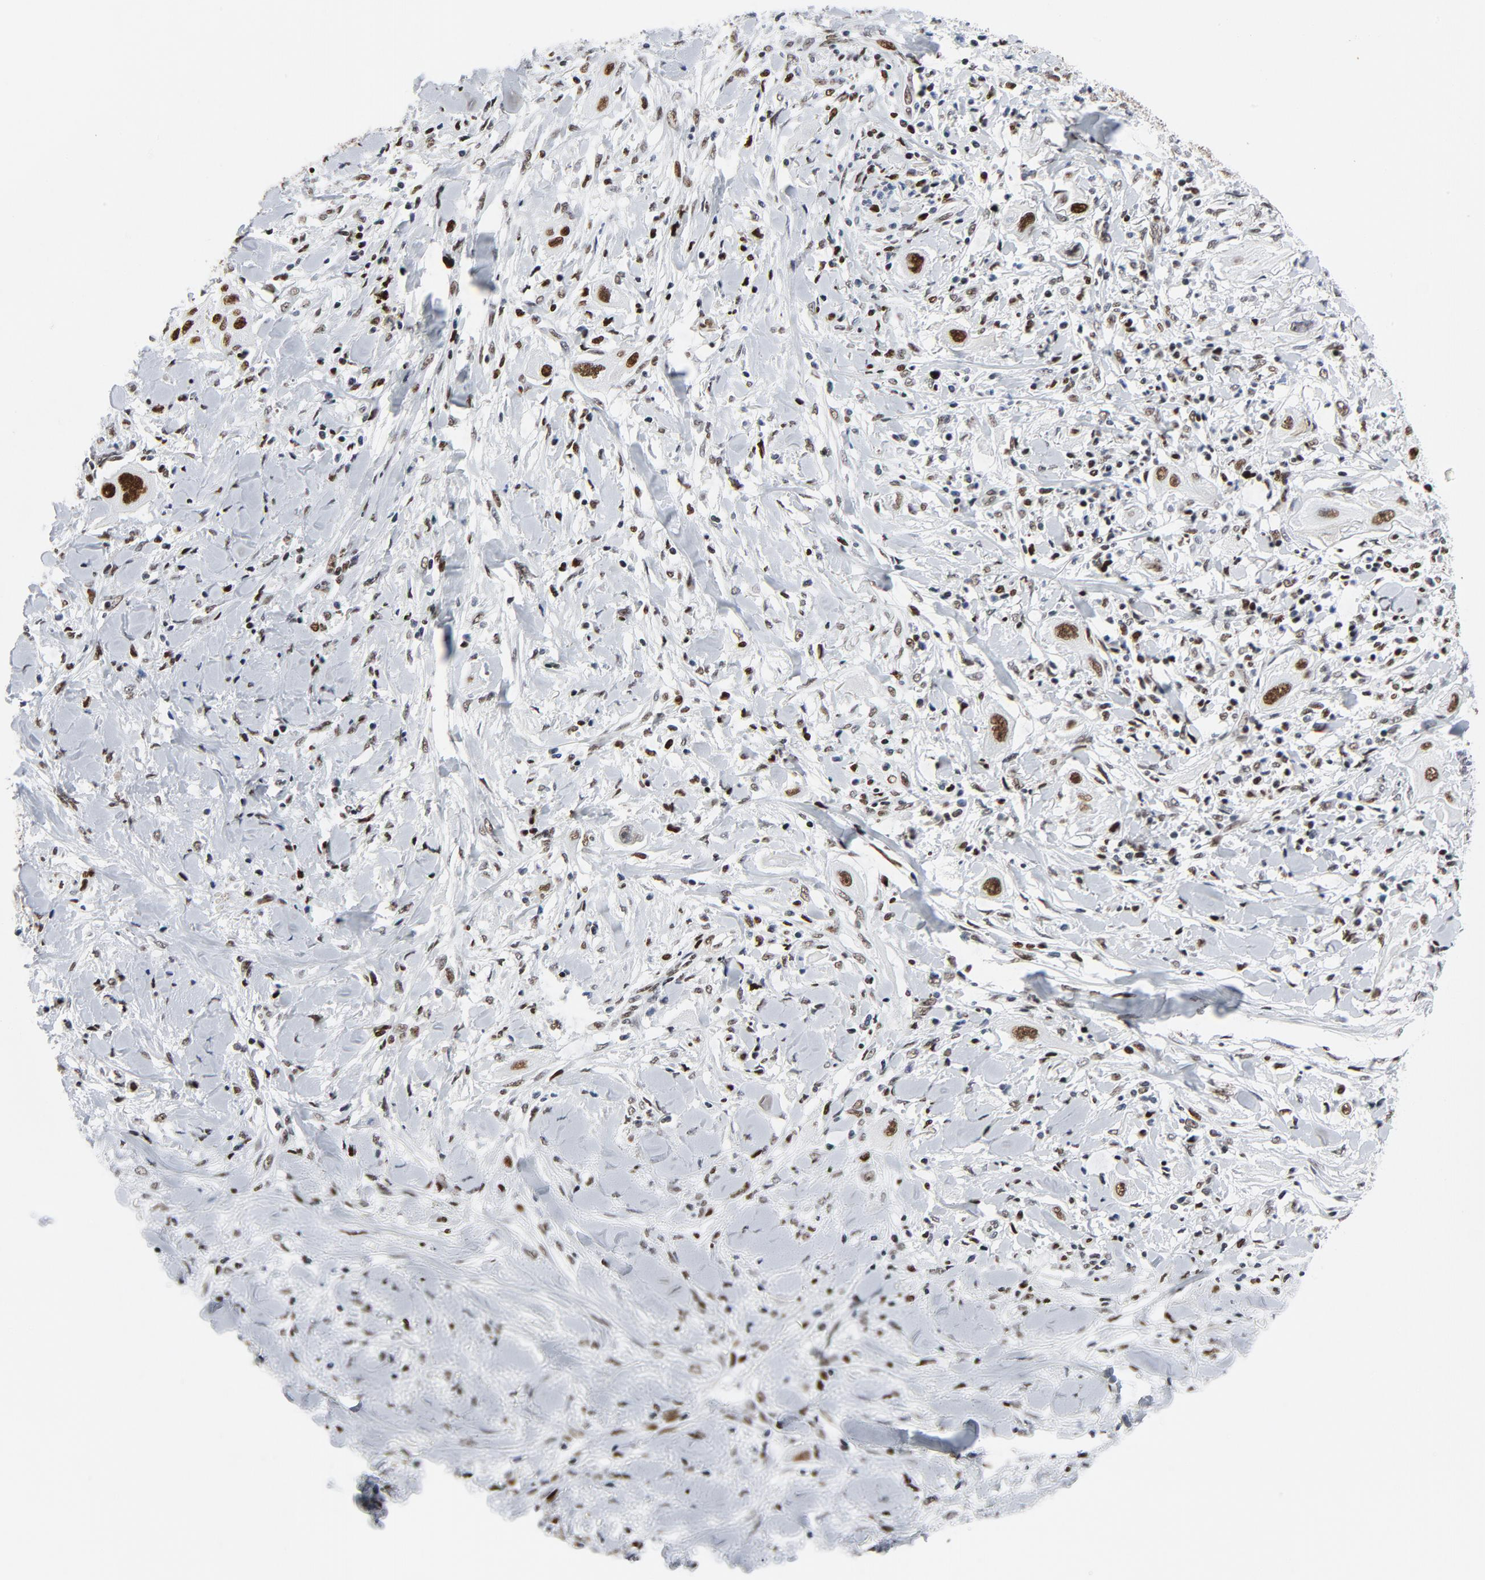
{"staining": {"intensity": "moderate", "quantity": ">75%", "location": "nuclear"}, "tissue": "lung cancer", "cell_type": "Tumor cells", "image_type": "cancer", "snomed": [{"axis": "morphology", "description": "Squamous cell carcinoma, NOS"}, {"axis": "topography", "description": "Lung"}], "caption": "Squamous cell carcinoma (lung) tissue demonstrates moderate nuclear positivity in about >75% of tumor cells Nuclei are stained in blue.", "gene": "POLD1", "patient": {"sex": "female", "age": 47}}